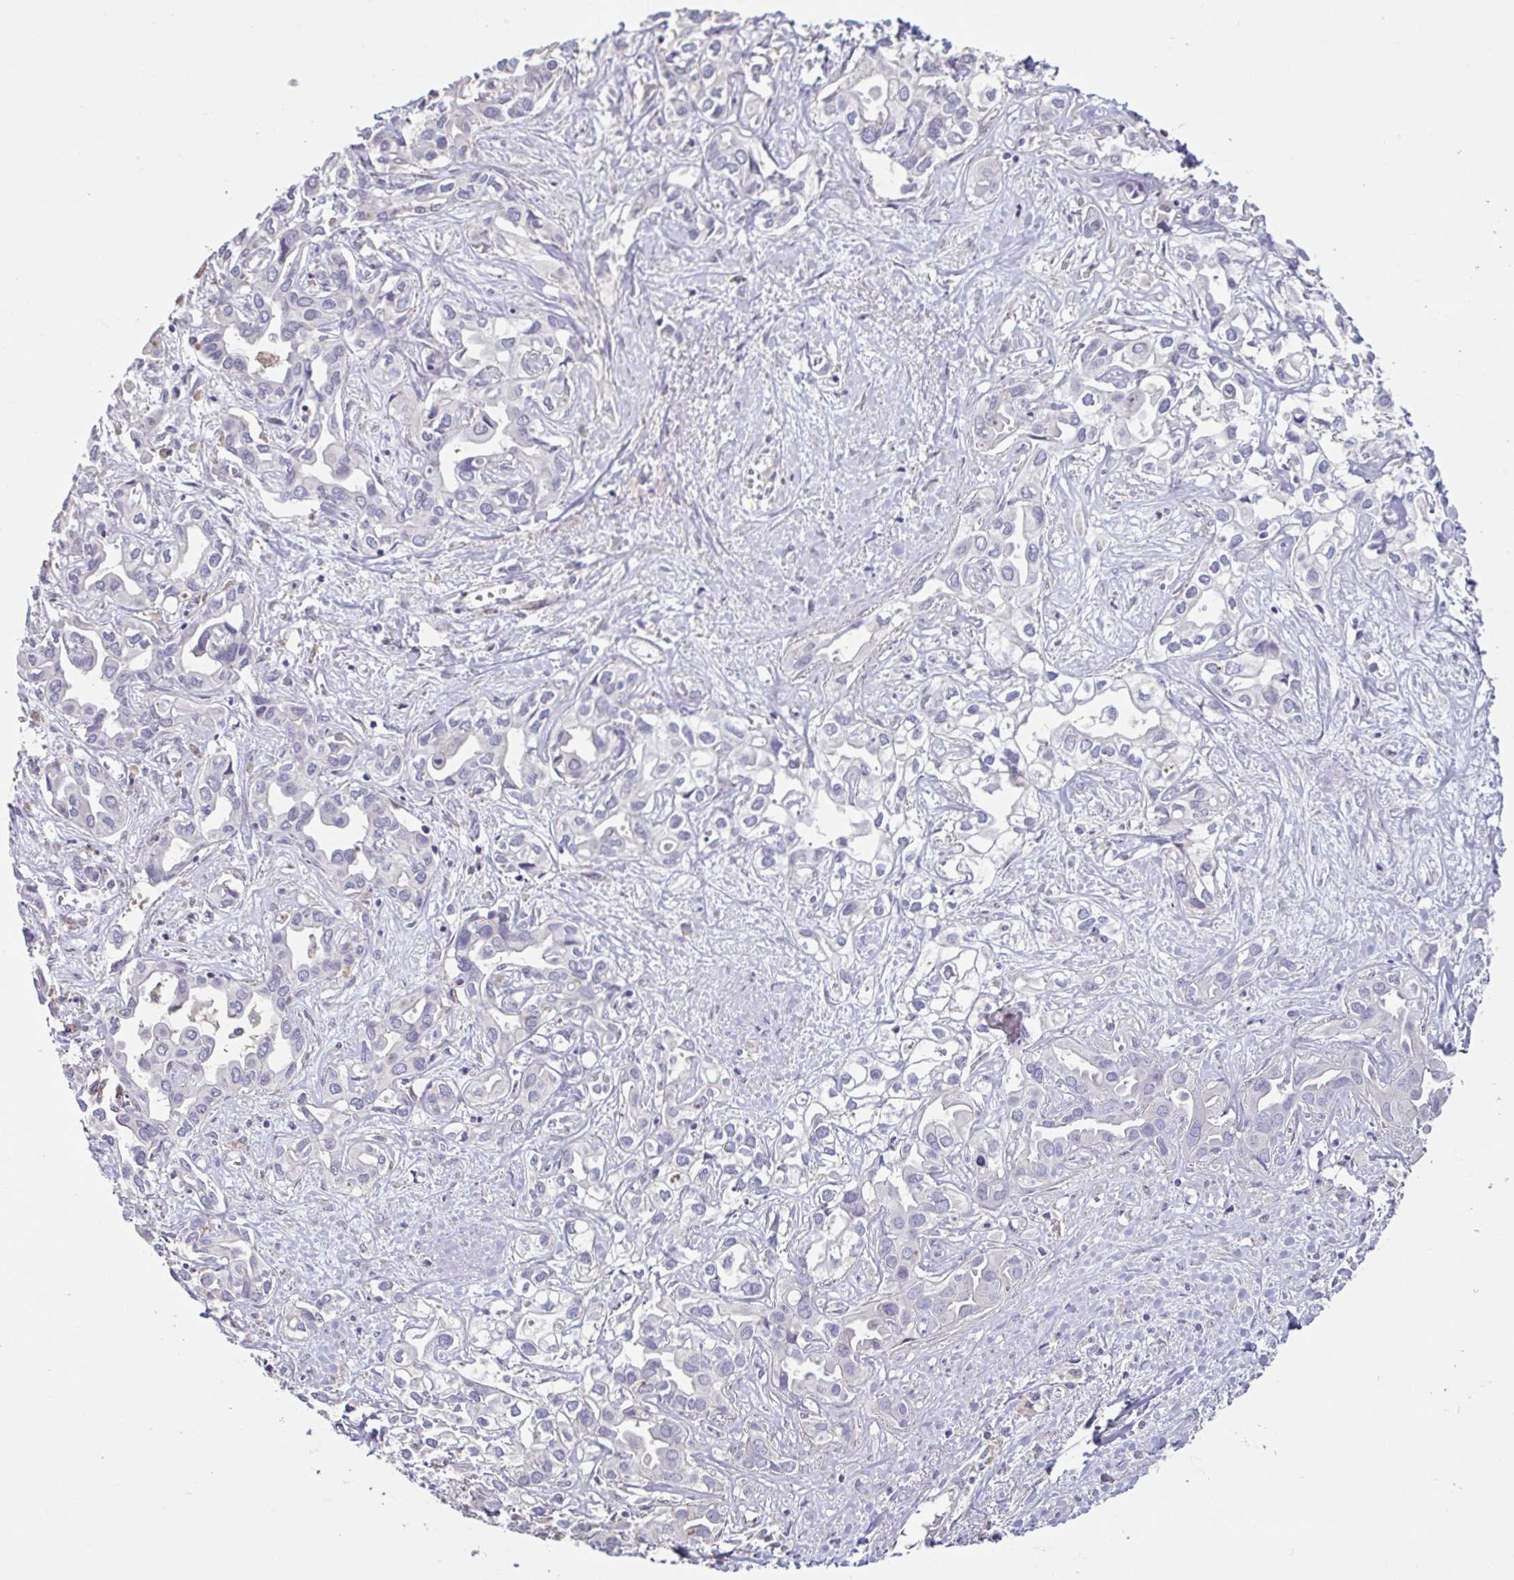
{"staining": {"intensity": "negative", "quantity": "none", "location": "none"}, "tissue": "liver cancer", "cell_type": "Tumor cells", "image_type": "cancer", "snomed": [{"axis": "morphology", "description": "Cholangiocarcinoma"}, {"axis": "topography", "description": "Liver"}], "caption": "Immunohistochemistry (IHC) of liver cancer (cholangiocarcinoma) demonstrates no positivity in tumor cells. (DAB immunohistochemistry visualized using brightfield microscopy, high magnification).", "gene": "ACTRT2", "patient": {"sex": "female", "age": 64}}